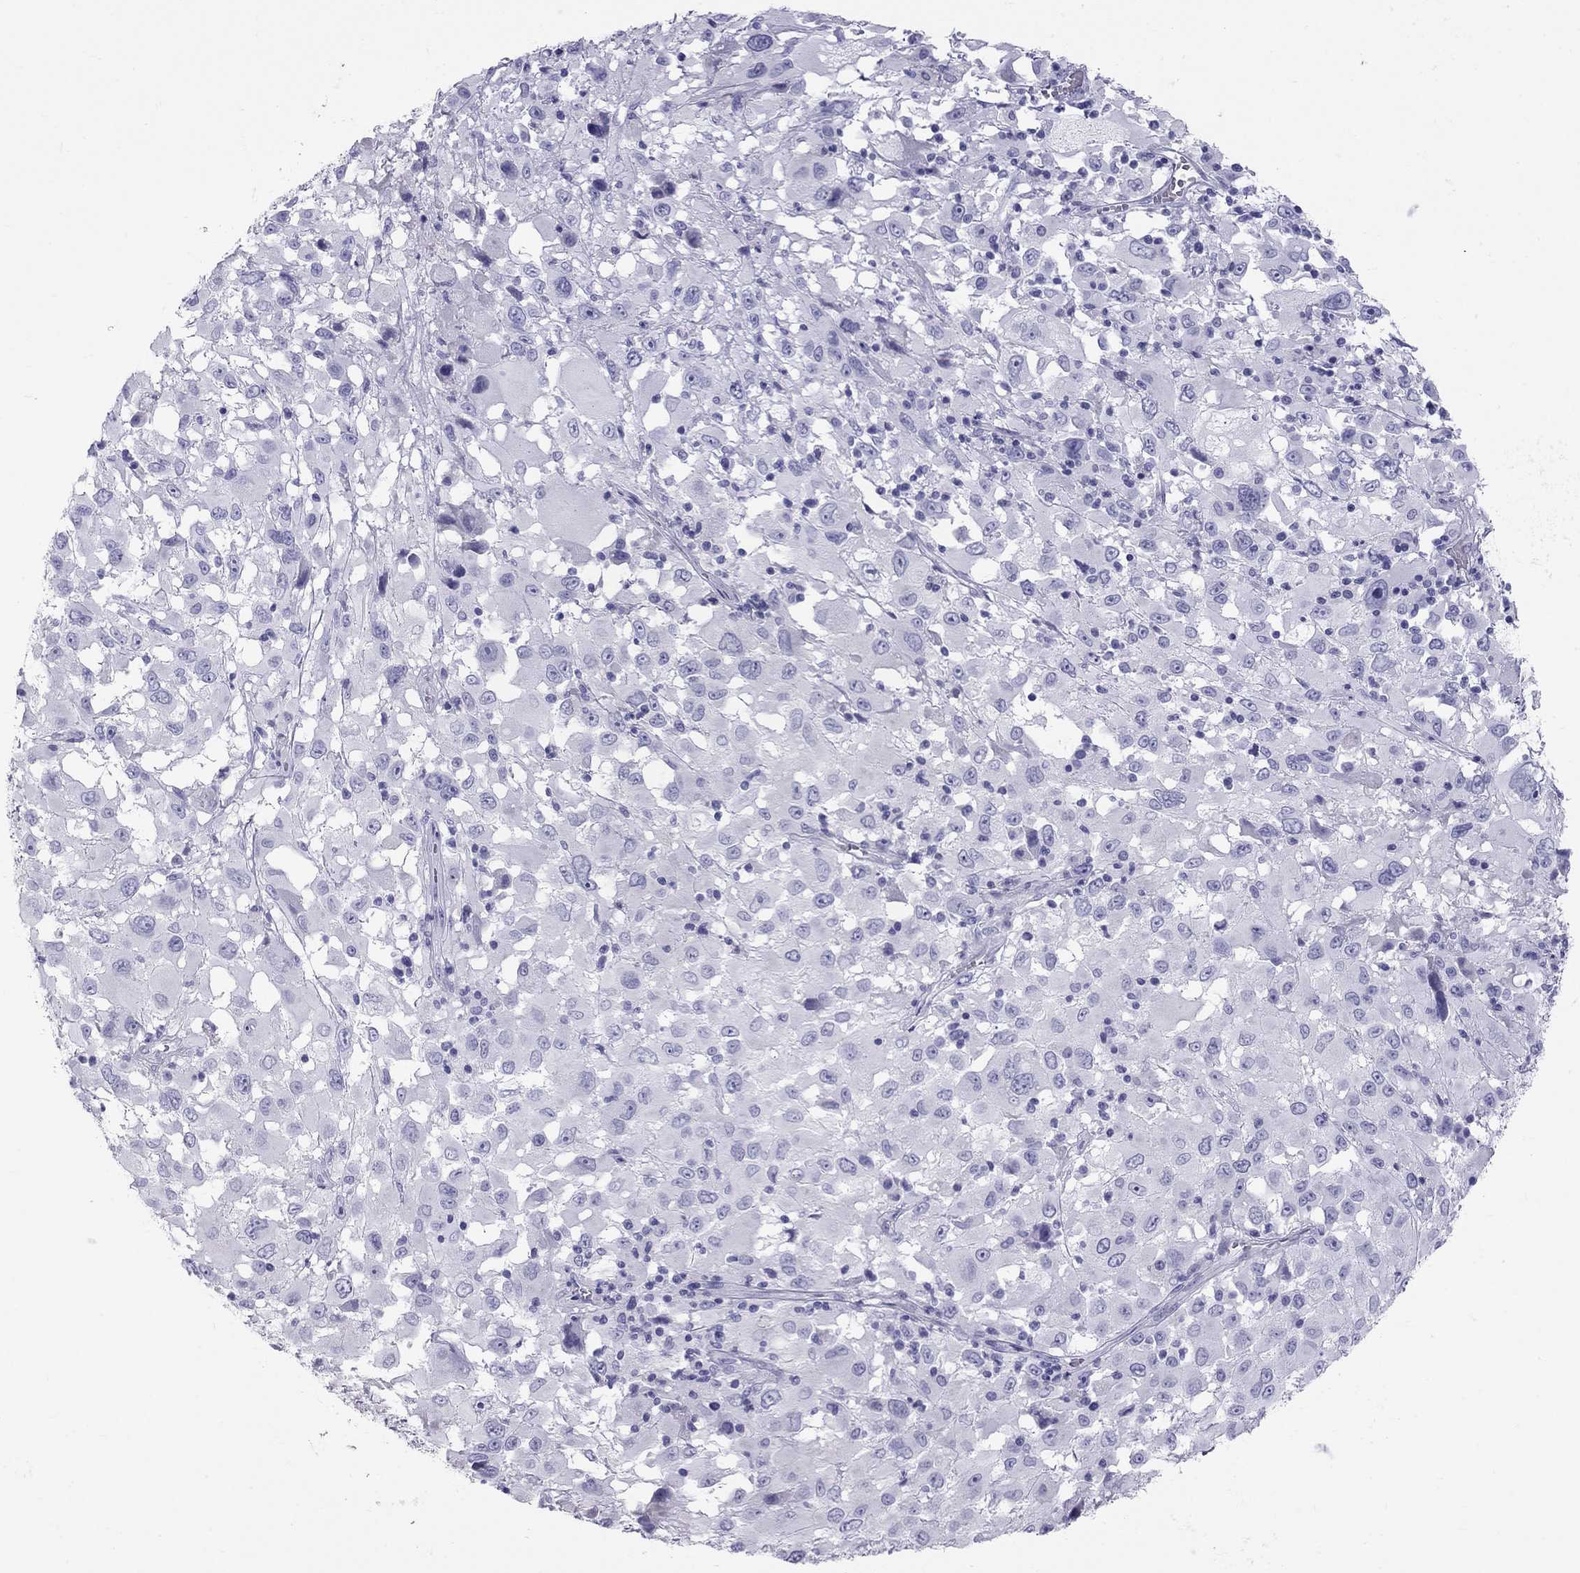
{"staining": {"intensity": "negative", "quantity": "none", "location": "none"}, "tissue": "melanoma", "cell_type": "Tumor cells", "image_type": "cancer", "snomed": [{"axis": "morphology", "description": "Malignant melanoma, Metastatic site"}, {"axis": "topography", "description": "Soft tissue"}], "caption": "The histopathology image displays no significant staining in tumor cells of malignant melanoma (metastatic site). Brightfield microscopy of immunohistochemistry (IHC) stained with DAB (brown) and hematoxylin (blue), captured at high magnification.", "gene": "TRPM3", "patient": {"sex": "male", "age": 50}}